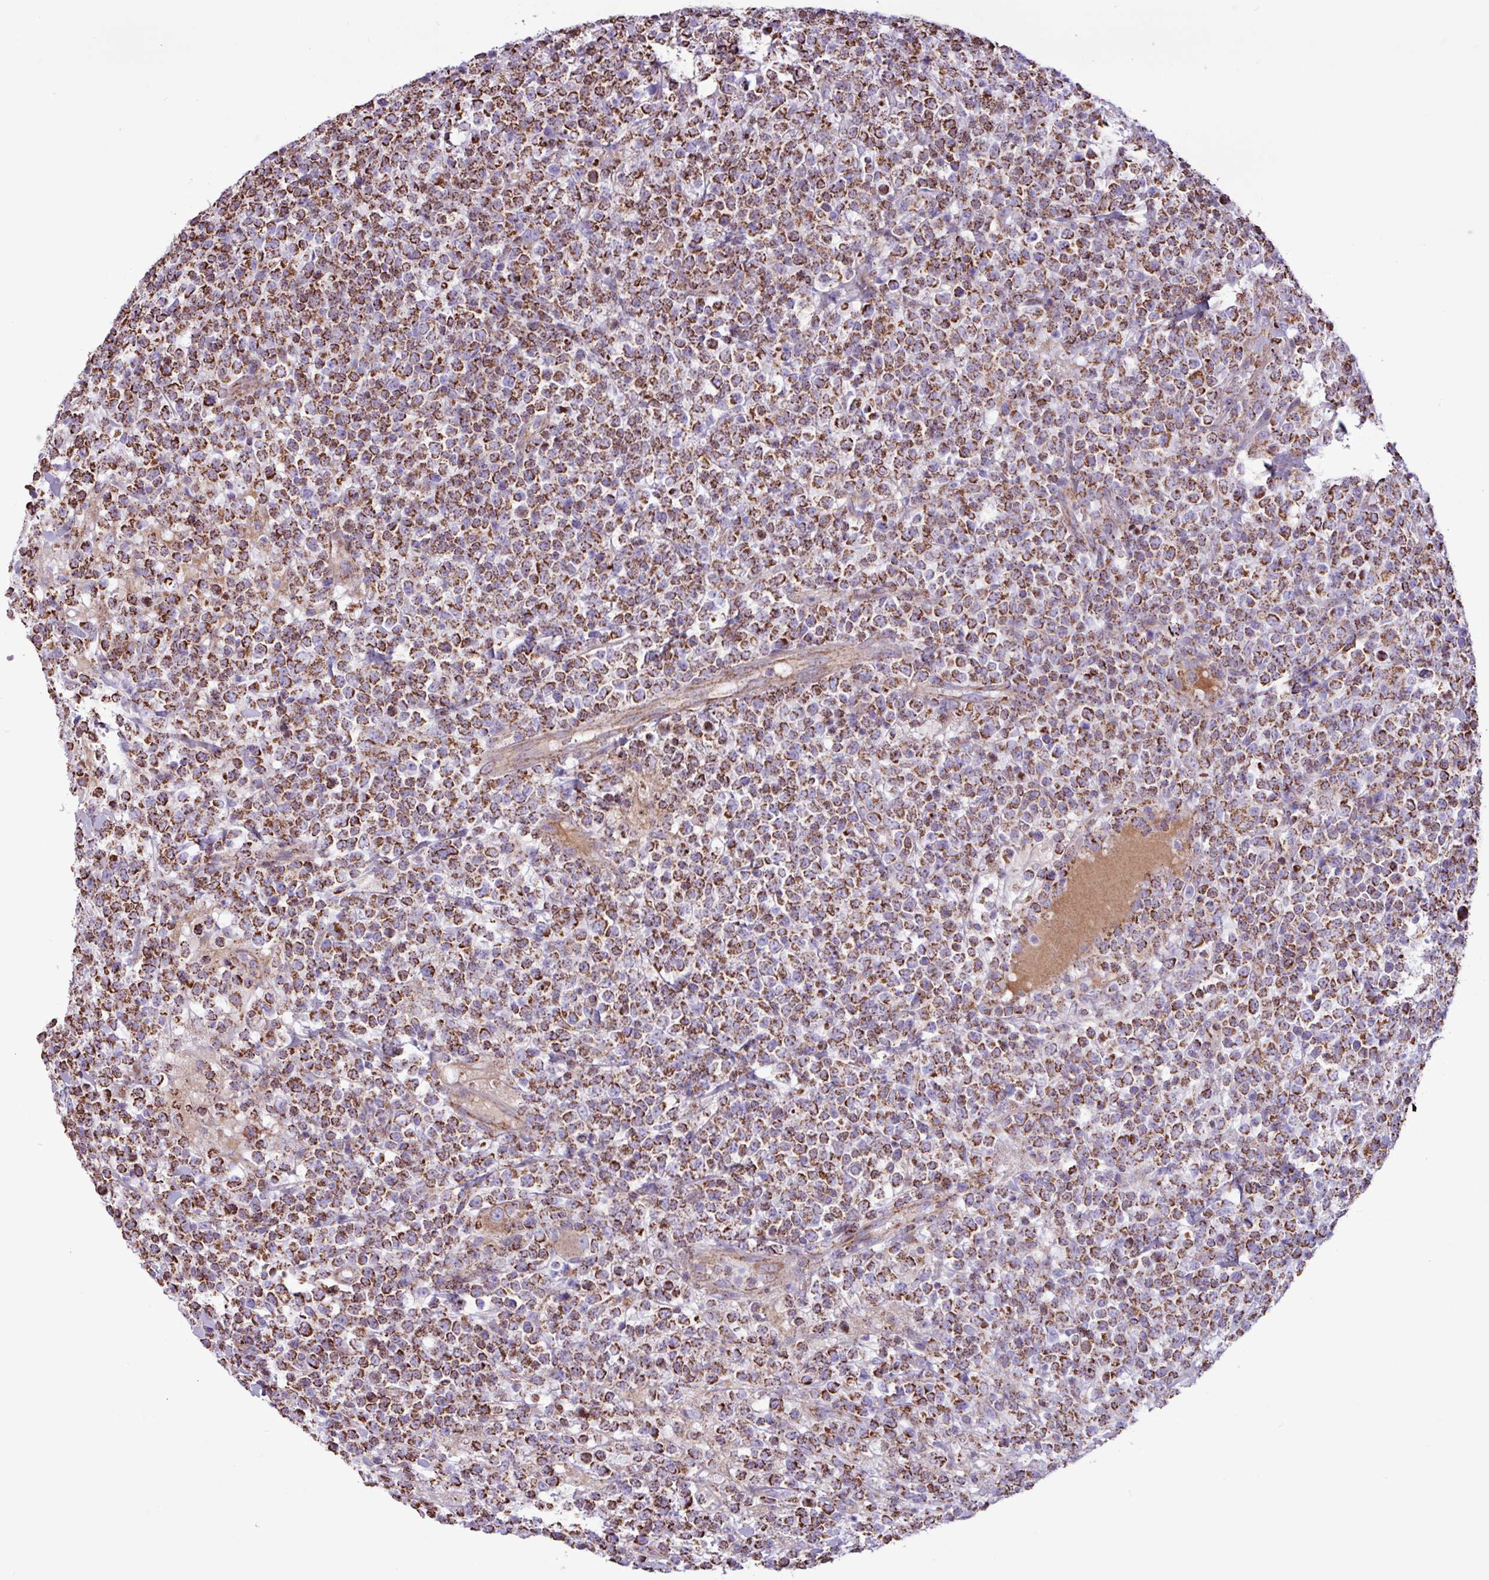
{"staining": {"intensity": "strong", "quantity": ">75%", "location": "cytoplasmic/membranous"}, "tissue": "lymphoma", "cell_type": "Tumor cells", "image_type": "cancer", "snomed": [{"axis": "morphology", "description": "Malignant lymphoma, non-Hodgkin's type, High grade"}, {"axis": "topography", "description": "Colon"}], "caption": "The immunohistochemical stain highlights strong cytoplasmic/membranous expression in tumor cells of lymphoma tissue. (Brightfield microscopy of DAB IHC at high magnification).", "gene": "RTL3", "patient": {"sex": "female", "age": 53}}